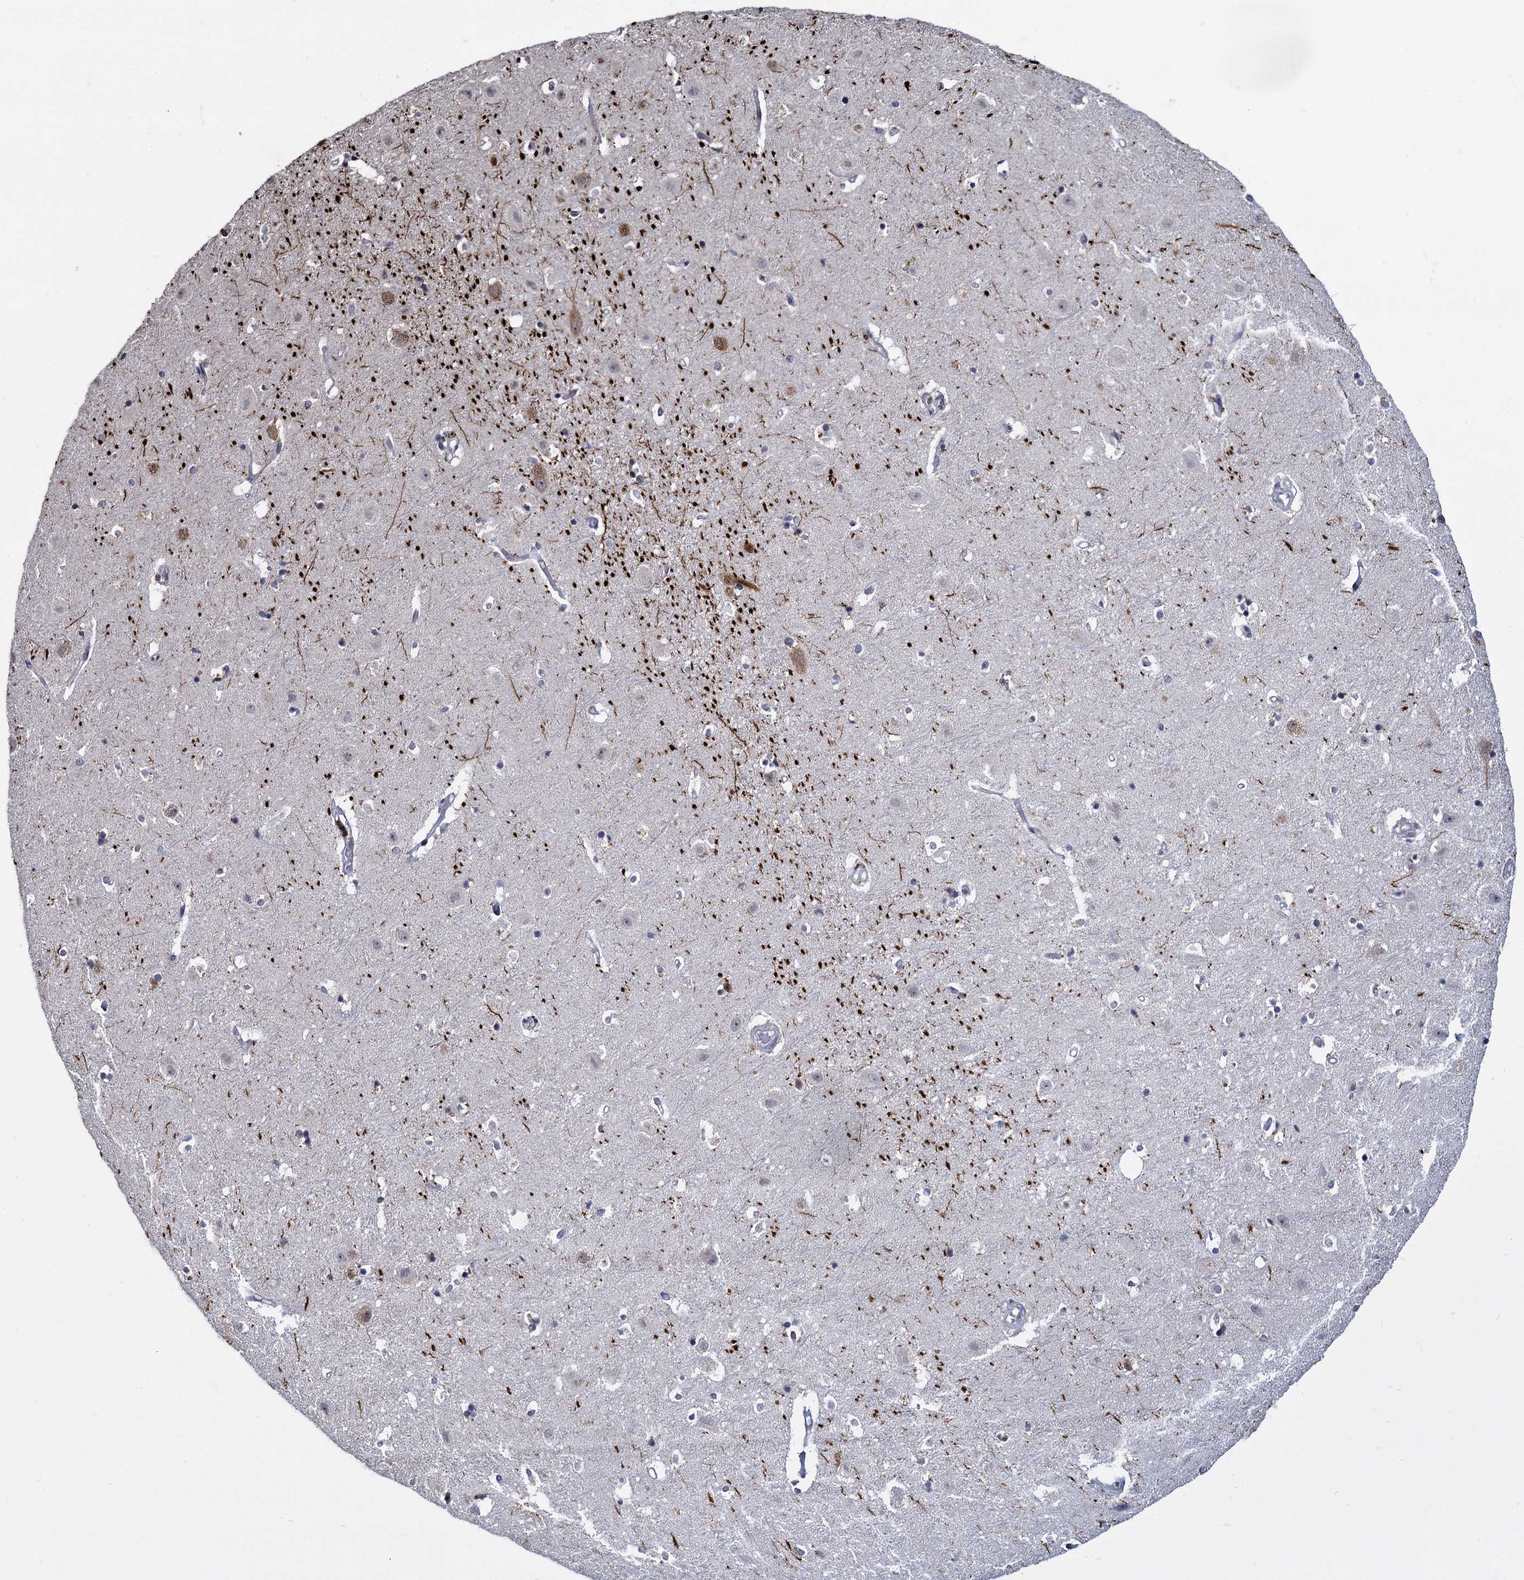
{"staining": {"intensity": "negative", "quantity": "none", "location": "none"}, "tissue": "hippocampus", "cell_type": "Glial cells", "image_type": "normal", "snomed": [{"axis": "morphology", "description": "Normal tissue, NOS"}, {"axis": "topography", "description": "Hippocampus"}], "caption": "An immunohistochemistry photomicrograph of unremarkable hippocampus is shown. There is no staining in glial cells of hippocampus. (IHC, brightfield microscopy, high magnification).", "gene": "RPUSD4", "patient": {"sex": "female", "age": 52}}